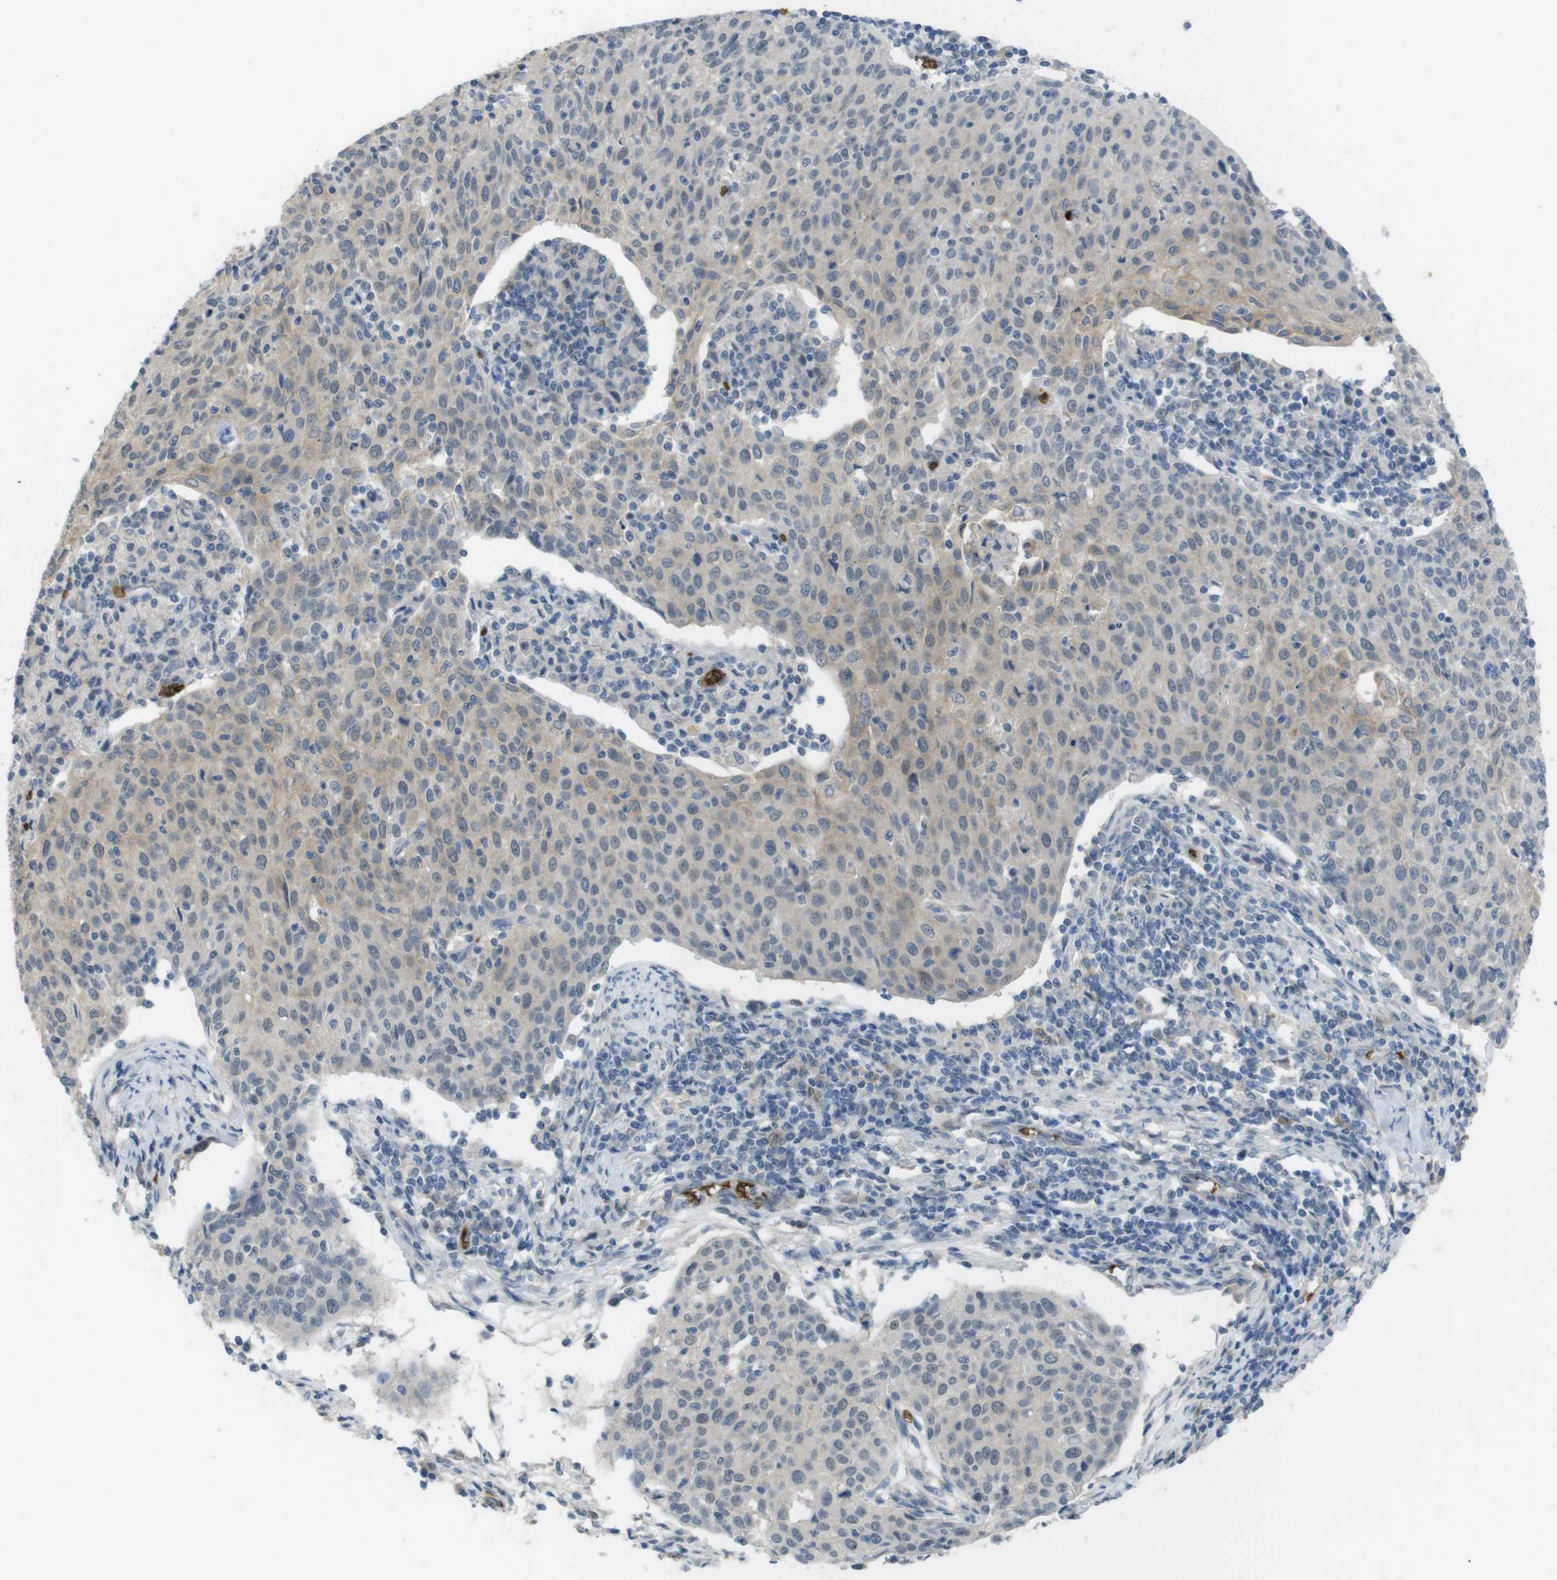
{"staining": {"intensity": "weak", "quantity": ">75%", "location": "cytoplasmic/membranous"}, "tissue": "cervical cancer", "cell_type": "Tumor cells", "image_type": "cancer", "snomed": [{"axis": "morphology", "description": "Squamous cell carcinoma, NOS"}, {"axis": "topography", "description": "Cervix"}], "caption": "The histopathology image shows staining of cervical cancer, revealing weak cytoplasmic/membranous protein positivity (brown color) within tumor cells.", "gene": "GYPA", "patient": {"sex": "female", "age": 38}}